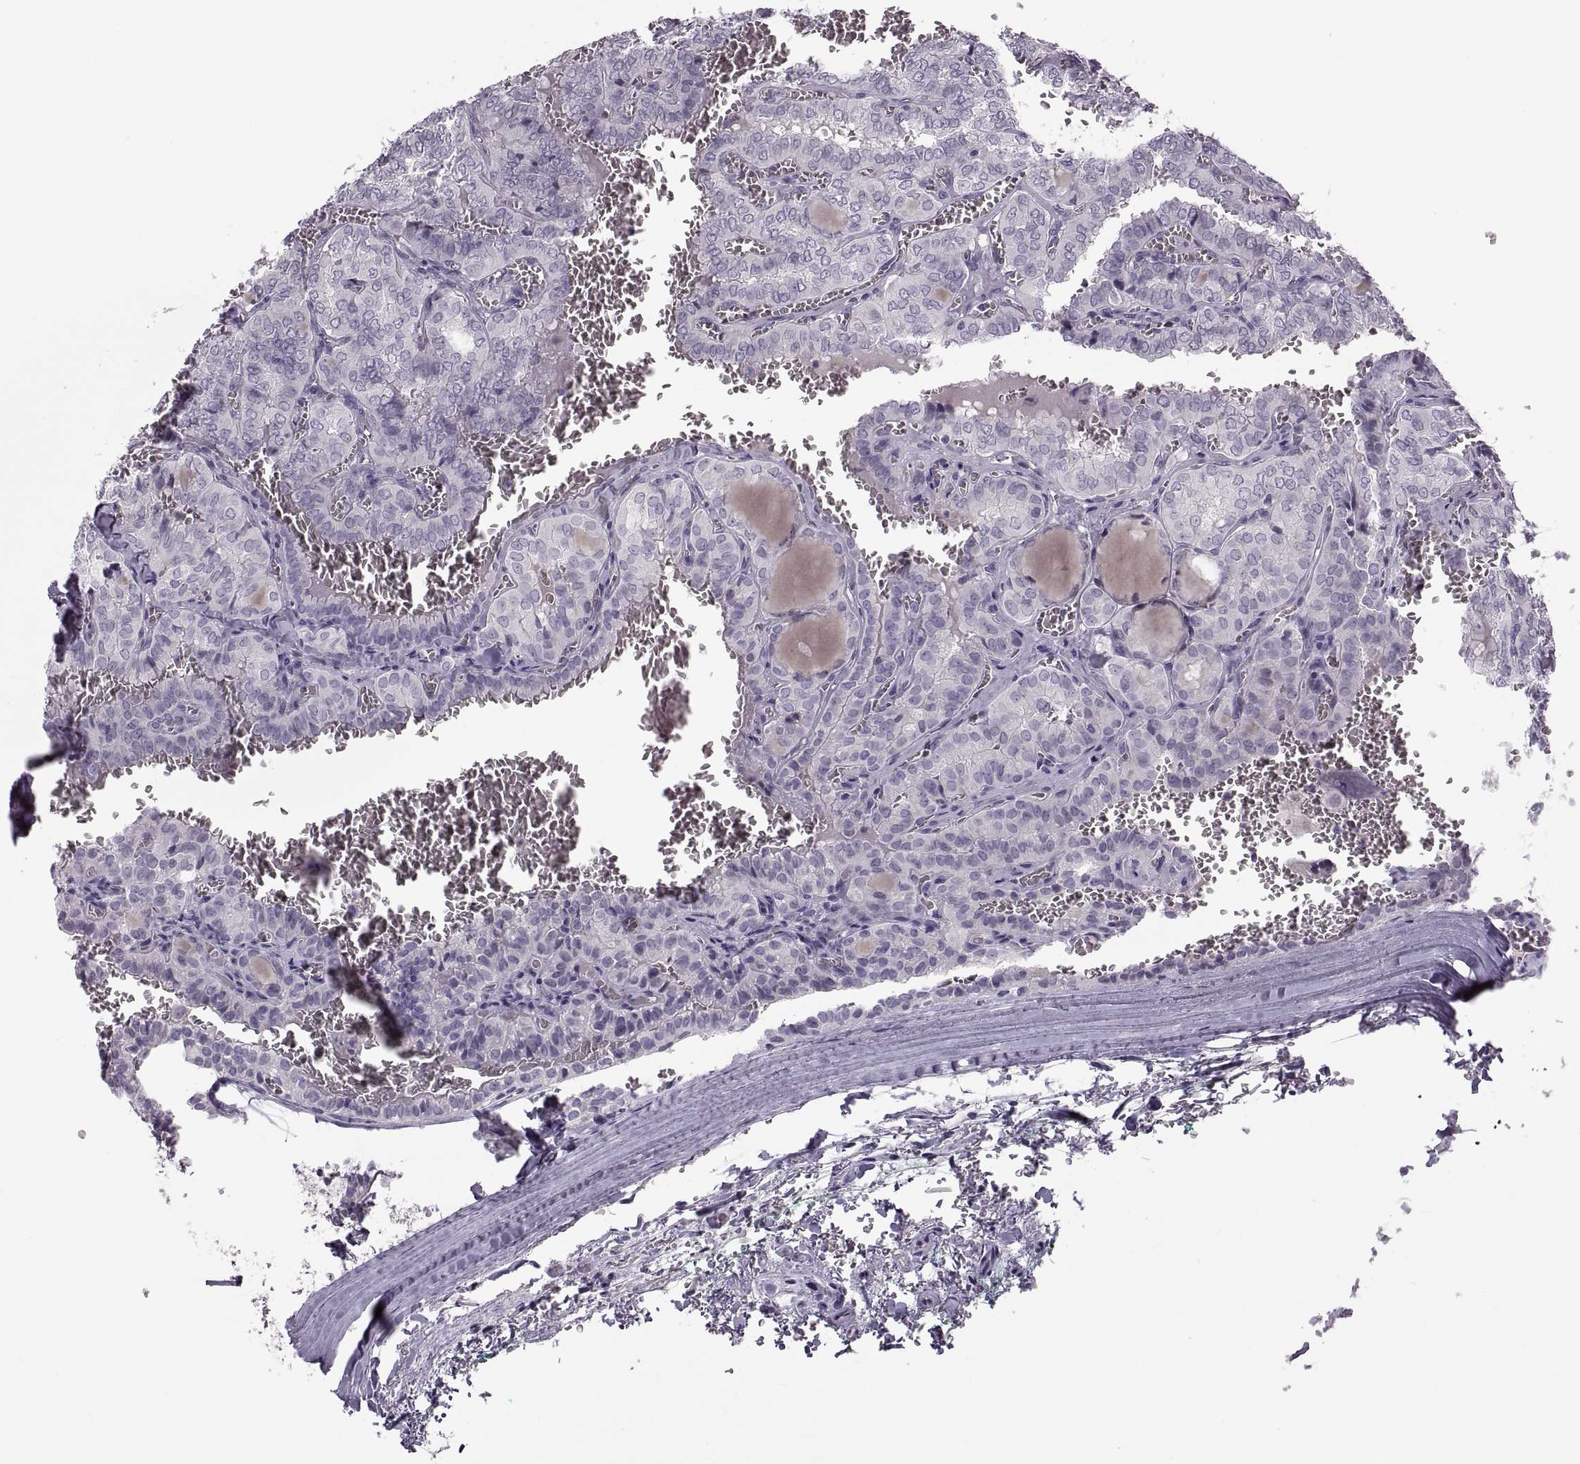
{"staining": {"intensity": "negative", "quantity": "none", "location": "none"}, "tissue": "thyroid cancer", "cell_type": "Tumor cells", "image_type": "cancer", "snomed": [{"axis": "morphology", "description": "Papillary adenocarcinoma, NOS"}, {"axis": "topography", "description": "Thyroid gland"}], "caption": "A photomicrograph of papillary adenocarcinoma (thyroid) stained for a protein demonstrates no brown staining in tumor cells.", "gene": "RSPH6A", "patient": {"sex": "female", "age": 41}}